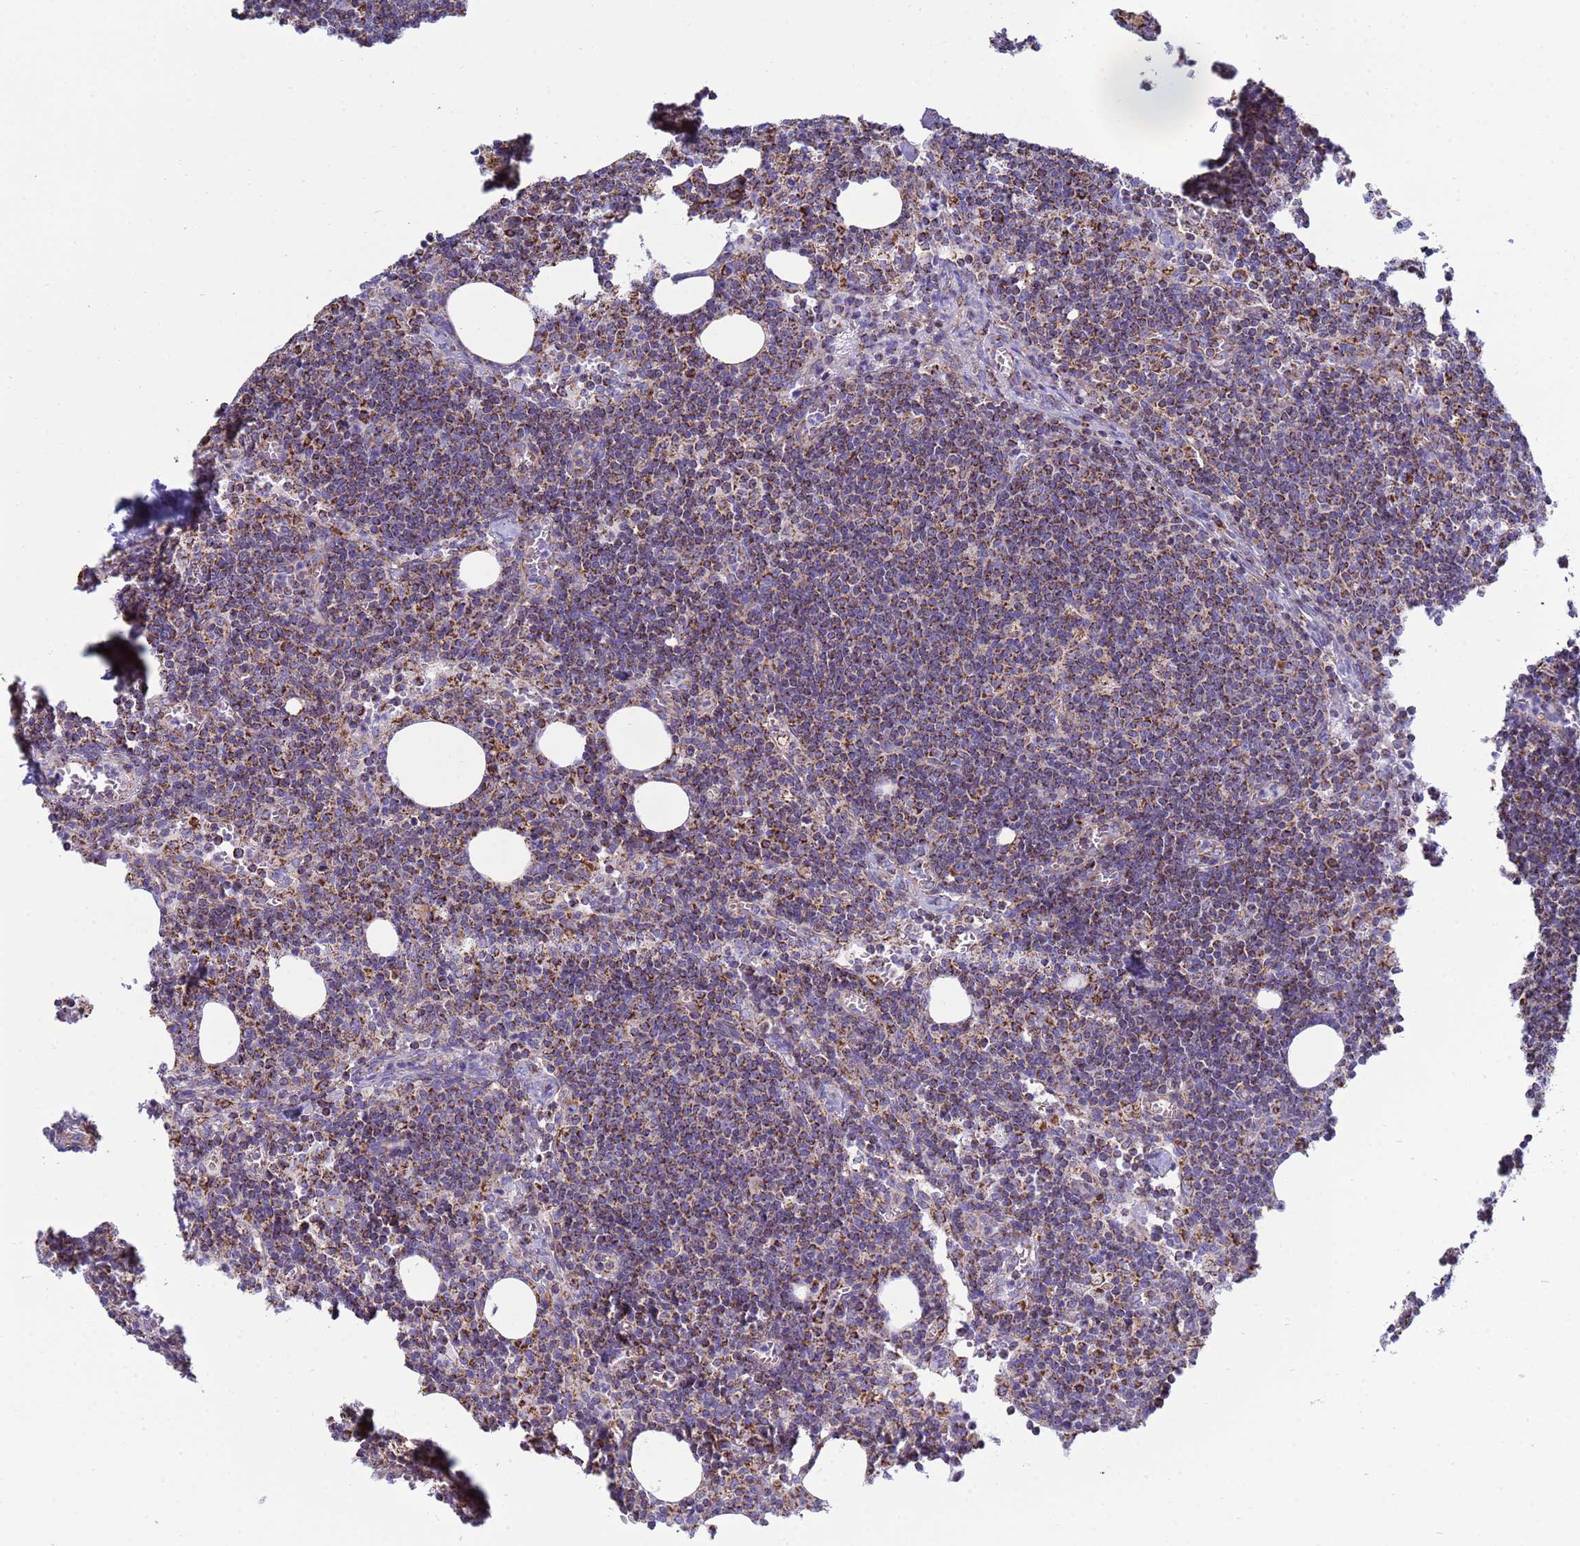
{"staining": {"intensity": "moderate", "quantity": "25%-75%", "location": "cytoplasmic/membranous"}, "tissue": "lymph node", "cell_type": "Germinal center cells", "image_type": "normal", "snomed": [{"axis": "morphology", "description": "Normal tissue, NOS"}, {"axis": "topography", "description": "Lymph node"}], "caption": "This is a photomicrograph of IHC staining of unremarkable lymph node, which shows moderate expression in the cytoplasmic/membranous of germinal center cells.", "gene": "COQ4", "patient": {"sex": "female", "age": 27}}